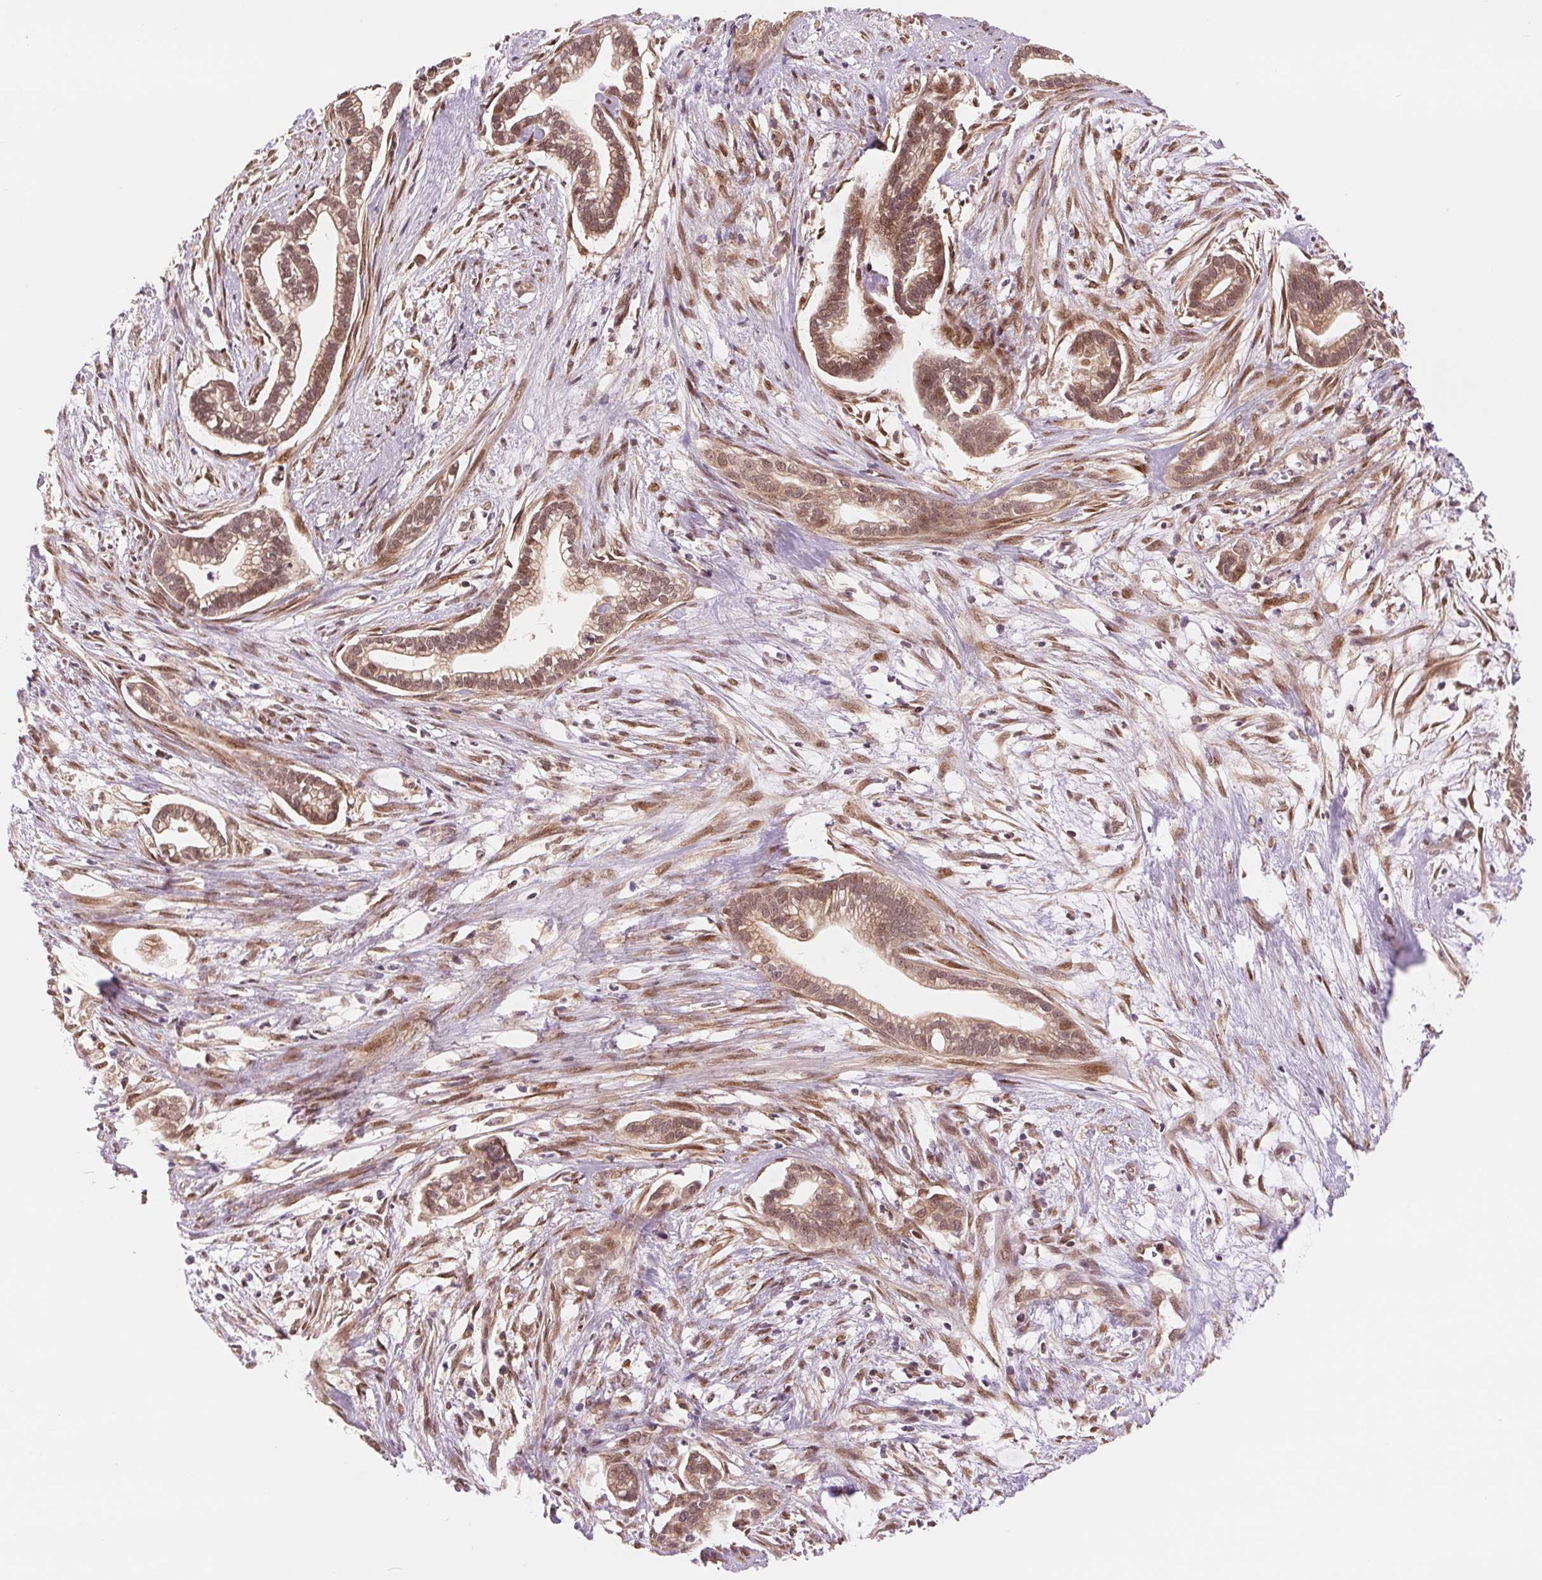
{"staining": {"intensity": "moderate", "quantity": ">75%", "location": "cytoplasmic/membranous,nuclear"}, "tissue": "cervical cancer", "cell_type": "Tumor cells", "image_type": "cancer", "snomed": [{"axis": "morphology", "description": "Adenocarcinoma, NOS"}, {"axis": "topography", "description": "Cervix"}], "caption": "Immunohistochemistry (IHC) micrograph of neoplastic tissue: human adenocarcinoma (cervical) stained using immunohistochemistry (IHC) exhibits medium levels of moderate protein expression localized specifically in the cytoplasmic/membranous and nuclear of tumor cells, appearing as a cytoplasmic/membranous and nuclear brown color.", "gene": "ERI3", "patient": {"sex": "female", "age": 62}}